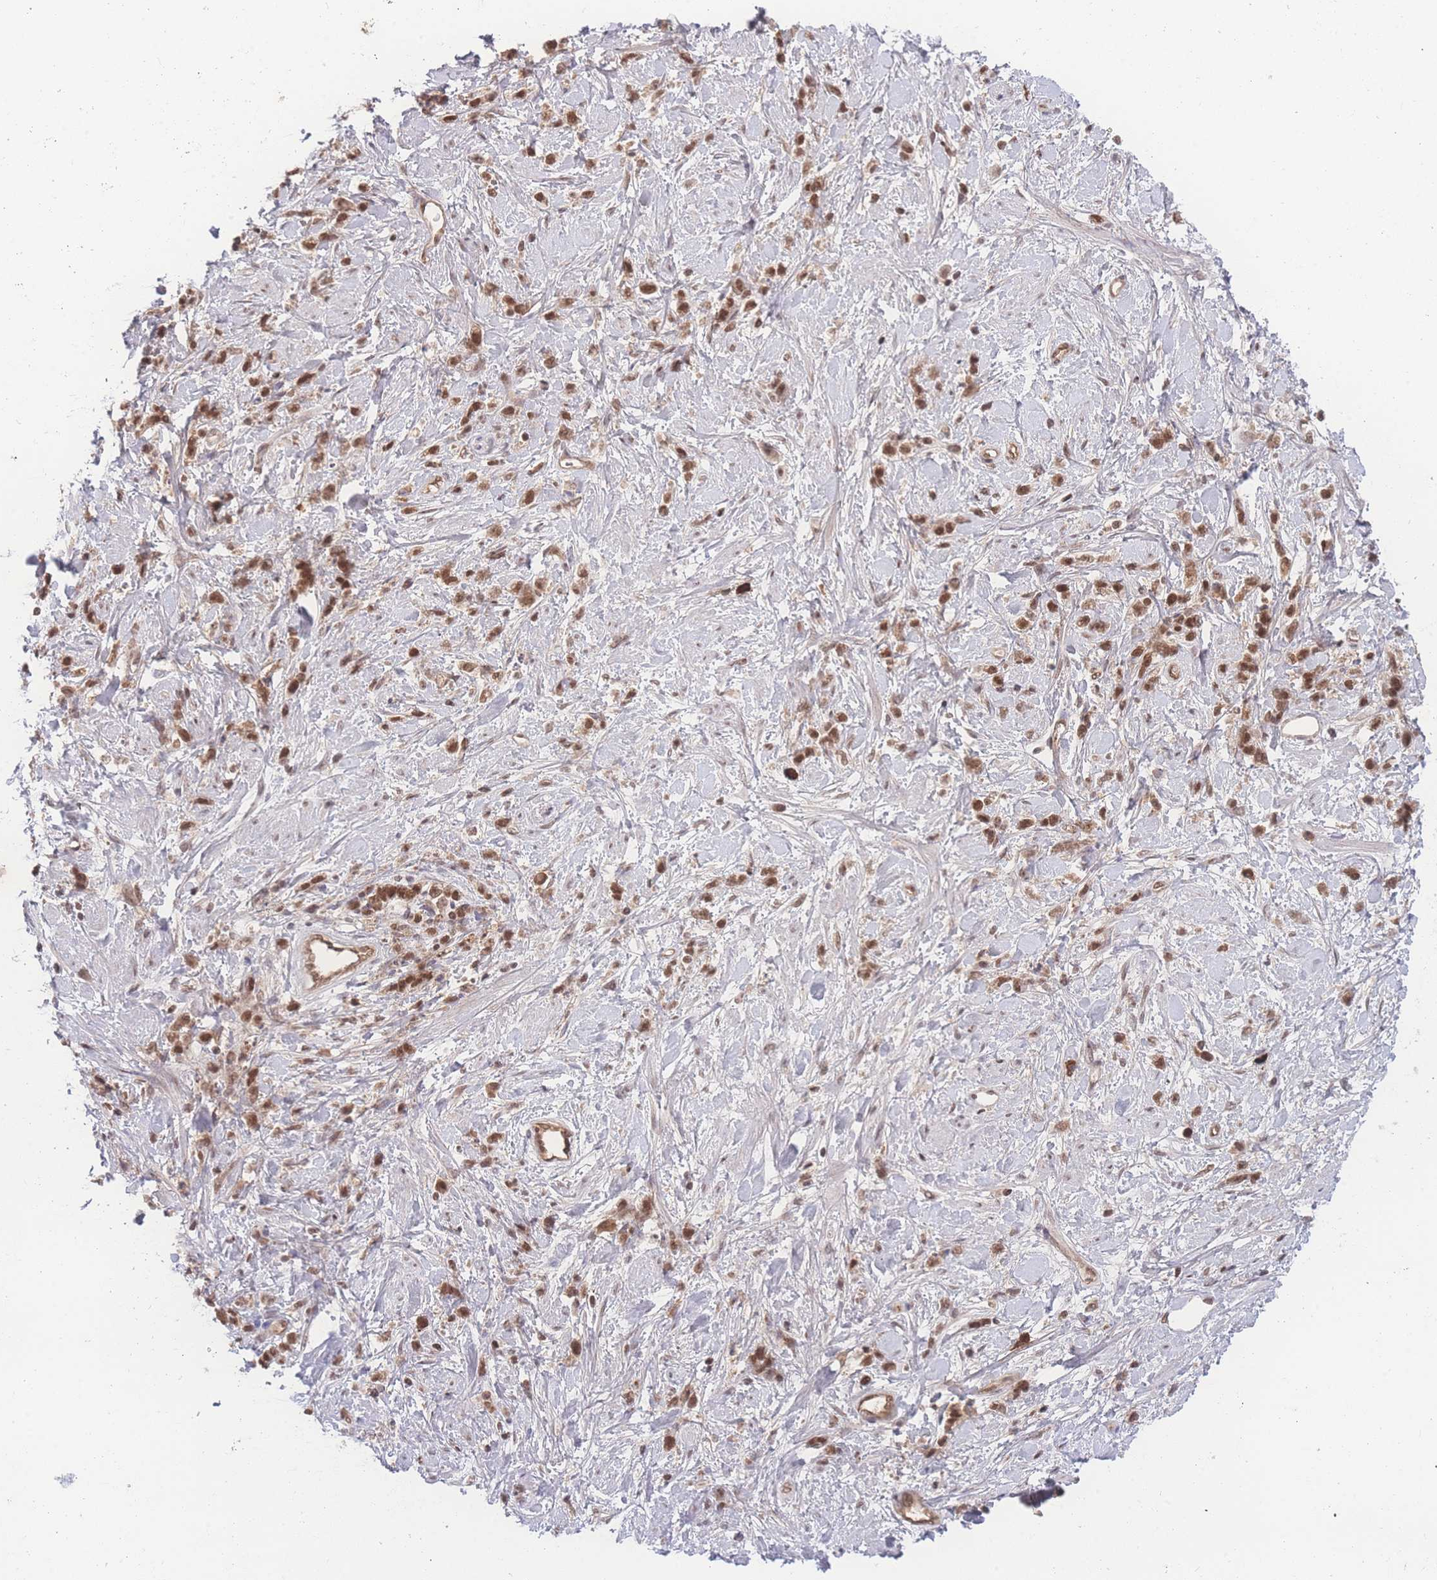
{"staining": {"intensity": "moderate", "quantity": ">75%", "location": "nuclear"}, "tissue": "stomach cancer", "cell_type": "Tumor cells", "image_type": "cancer", "snomed": [{"axis": "morphology", "description": "Adenocarcinoma, NOS"}, {"axis": "topography", "description": "Stomach"}], "caption": "A brown stain shows moderate nuclear positivity of a protein in human adenocarcinoma (stomach) tumor cells.", "gene": "RAVER1", "patient": {"sex": "female", "age": 60}}